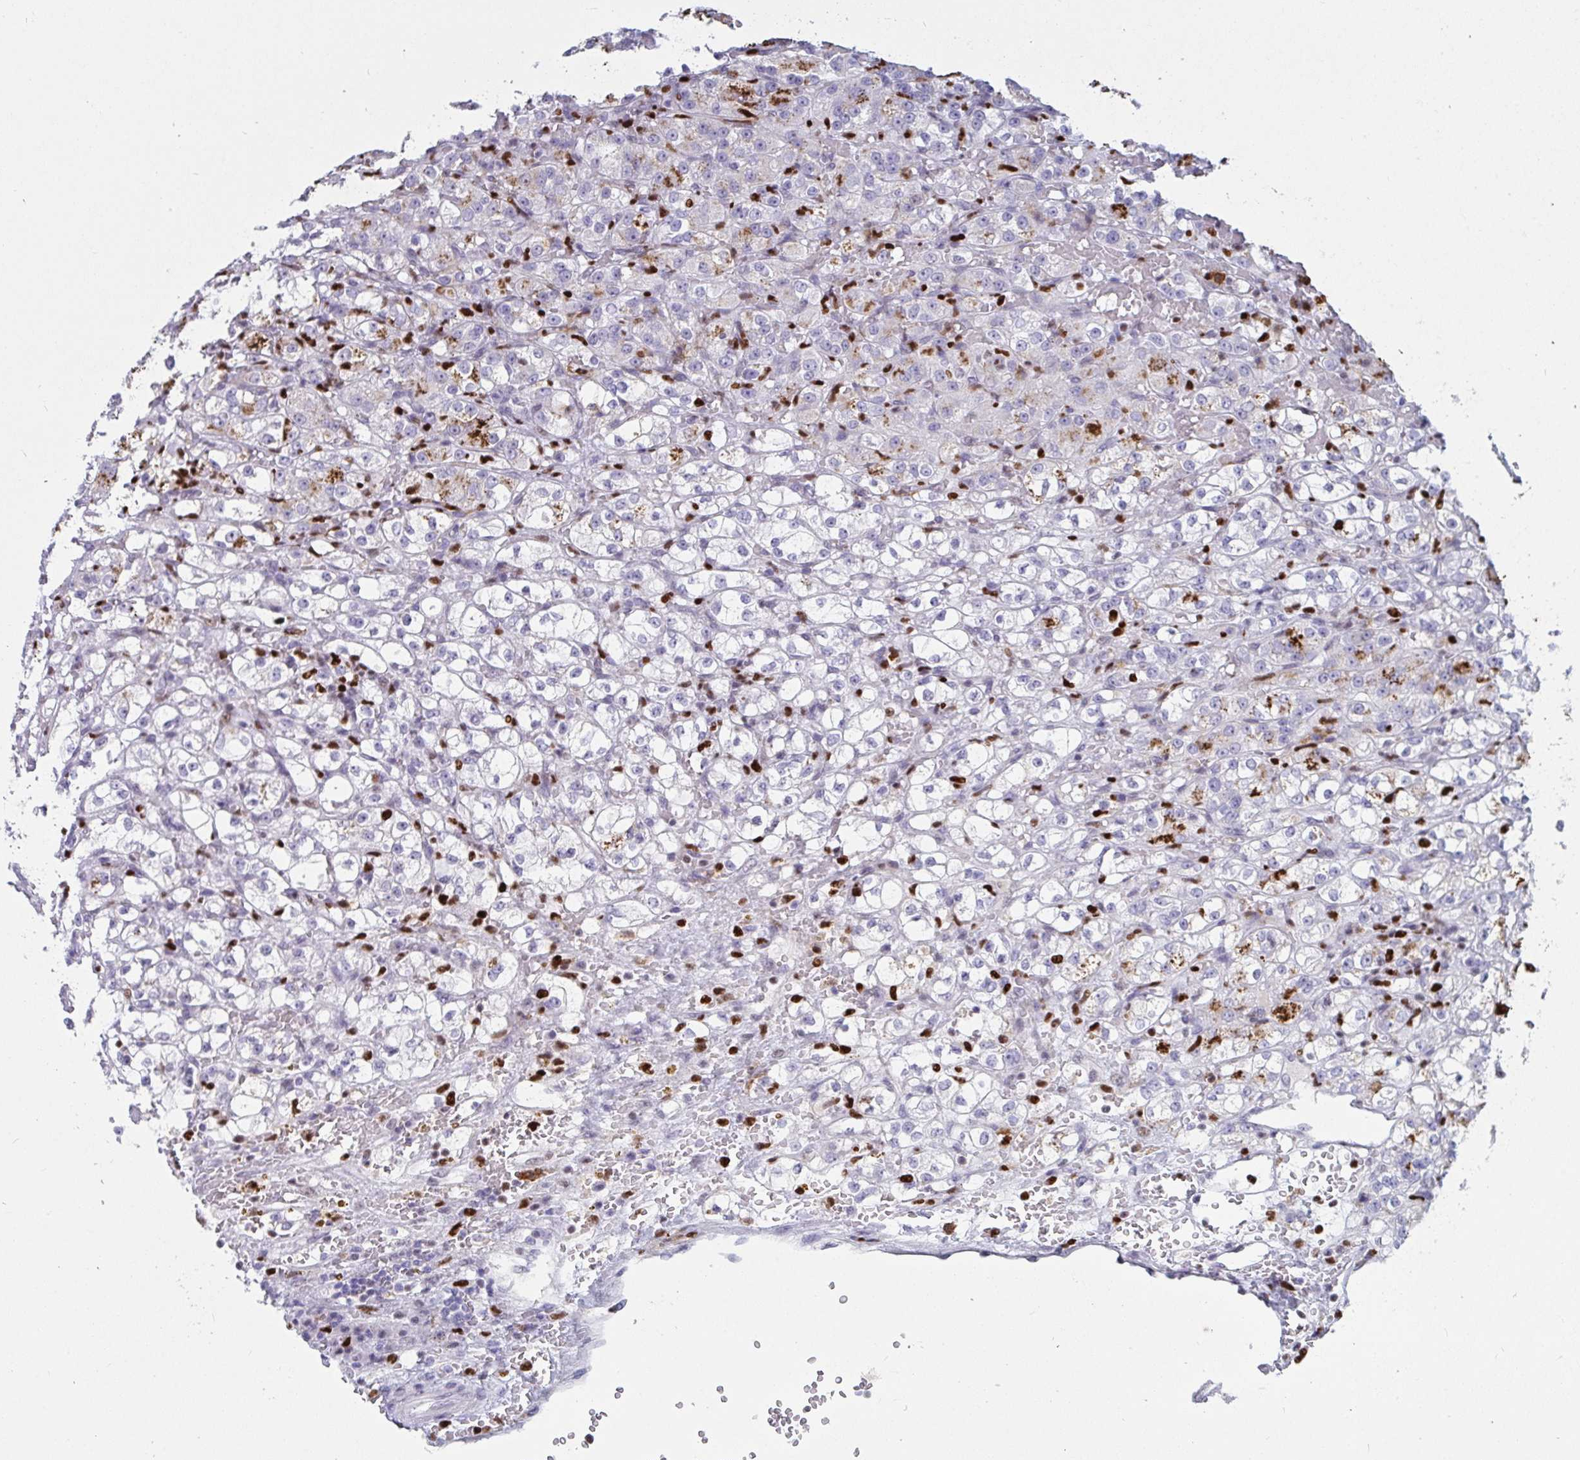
{"staining": {"intensity": "negative", "quantity": "none", "location": "none"}, "tissue": "renal cancer", "cell_type": "Tumor cells", "image_type": "cancer", "snomed": [{"axis": "morphology", "description": "Normal tissue, NOS"}, {"axis": "morphology", "description": "Adenocarcinoma, NOS"}, {"axis": "topography", "description": "Kidney"}], "caption": "High magnification brightfield microscopy of renal adenocarcinoma stained with DAB (3,3'-diaminobenzidine) (brown) and counterstained with hematoxylin (blue): tumor cells show no significant positivity.", "gene": "ZNF586", "patient": {"sex": "male", "age": 61}}